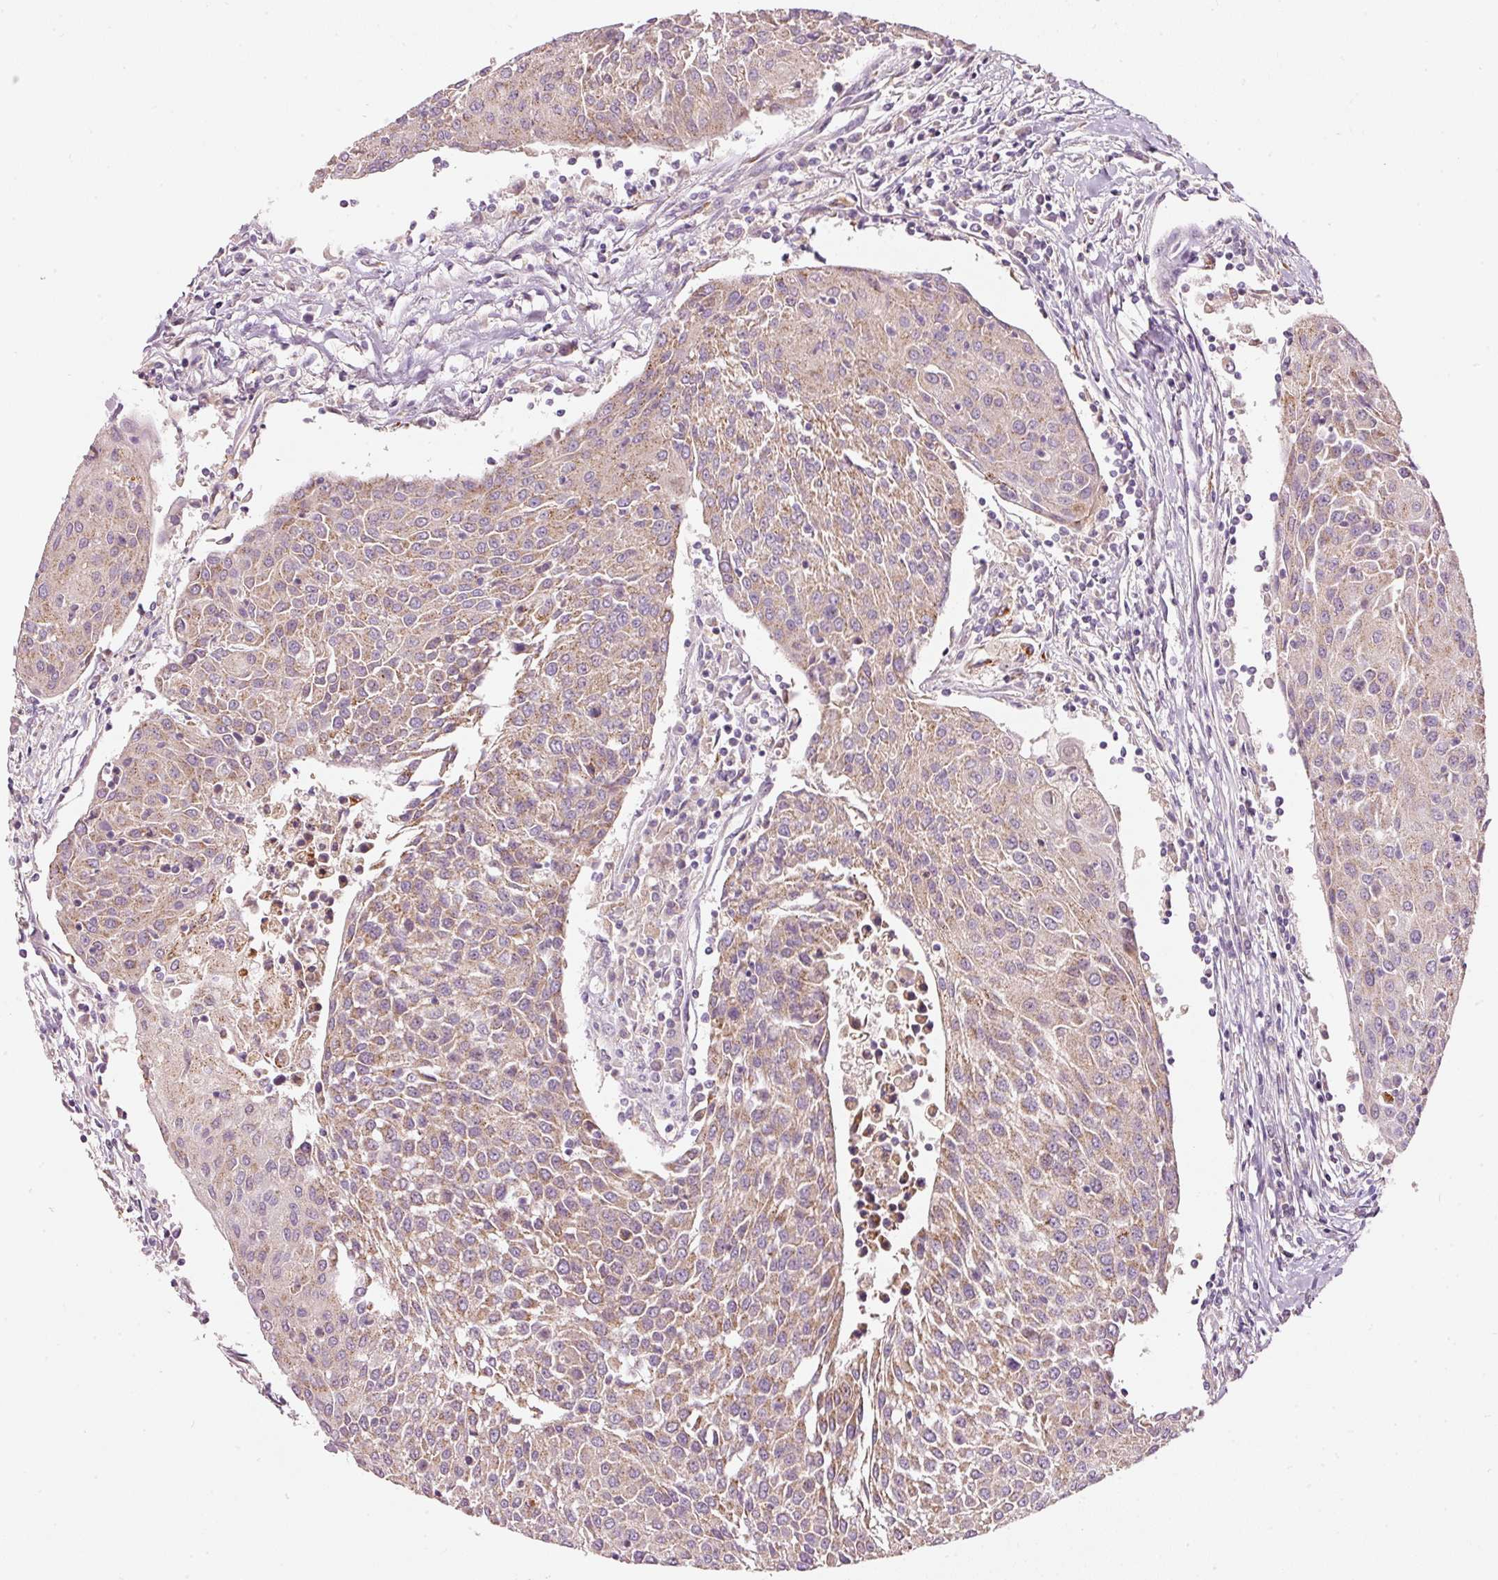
{"staining": {"intensity": "moderate", "quantity": ">75%", "location": "cytoplasmic/membranous"}, "tissue": "urothelial cancer", "cell_type": "Tumor cells", "image_type": "cancer", "snomed": [{"axis": "morphology", "description": "Urothelial carcinoma, High grade"}, {"axis": "topography", "description": "Urinary bladder"}], "caption": "Immunohistochemical staining of human high-grade urothelial carcinoma demonstrates medium levels of moderate cytoplasmic/membranous staining in about >75% of tumor cells.", "gene": "KLHL21", "patient": {"sex": "female", "age": 85}}